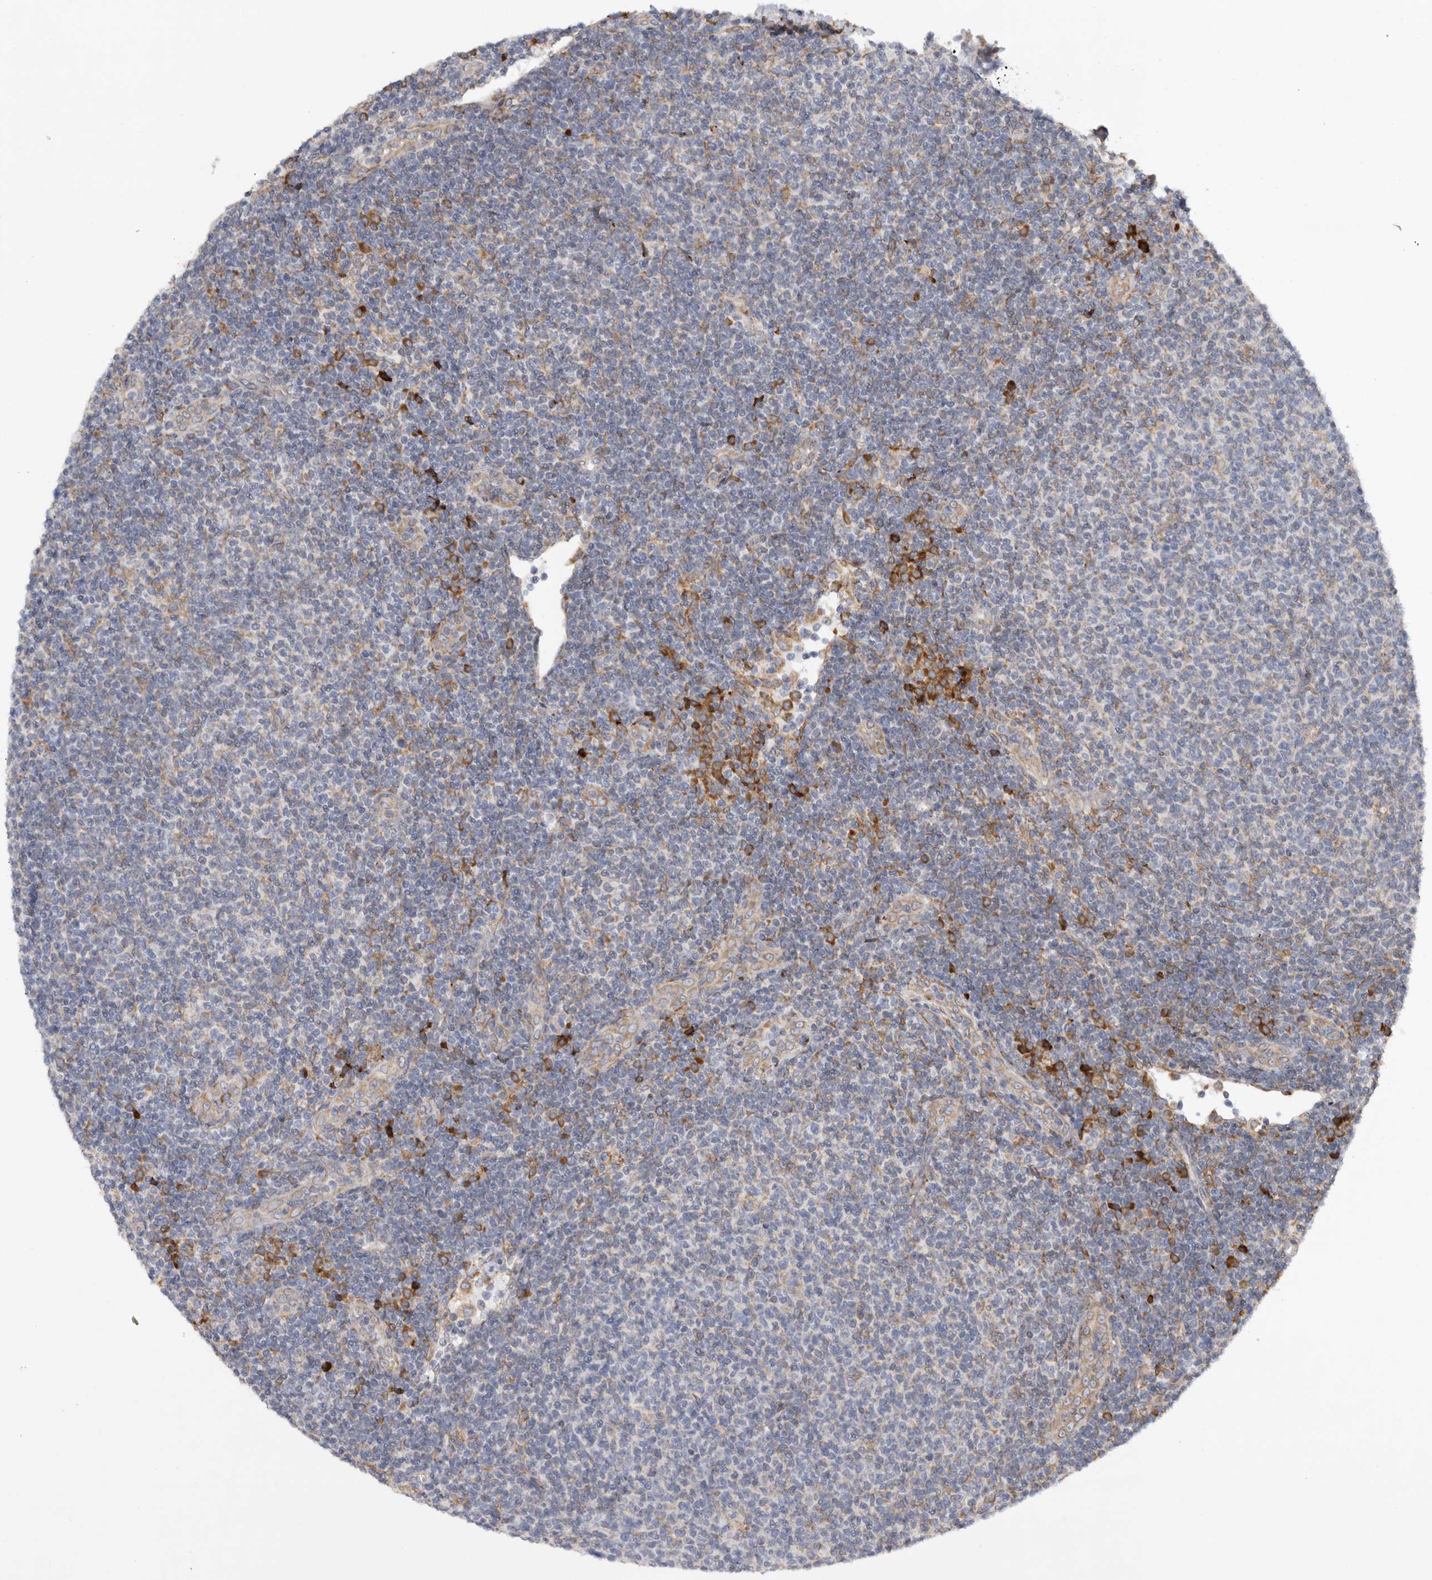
{"staining": {"intensity": "negative", "quantity": "none", "location": "none"}, "tissue": "lymphoma", "cell_type": "Tumor cells", "image_type": "cancer", "snomed": [{"axis": "morphology", "description": "Malignant lymphoma, non-Hodgkin's type, Low grade"}, {"axis": "topography", "description": "Lymph node"}], "caption": "DAB immunohistochemical staining of lymphoma exhibits no significant staining in tumor cells. The staining was performed using DAB (3,3'-diaminobenzidine) to visualize the protein expression in brown, while the nuclei were stained in blue with hematoxylin (Magnification: 20x).", "gene": "GANAB", "patient": {"sex": "male", "age": 66}}